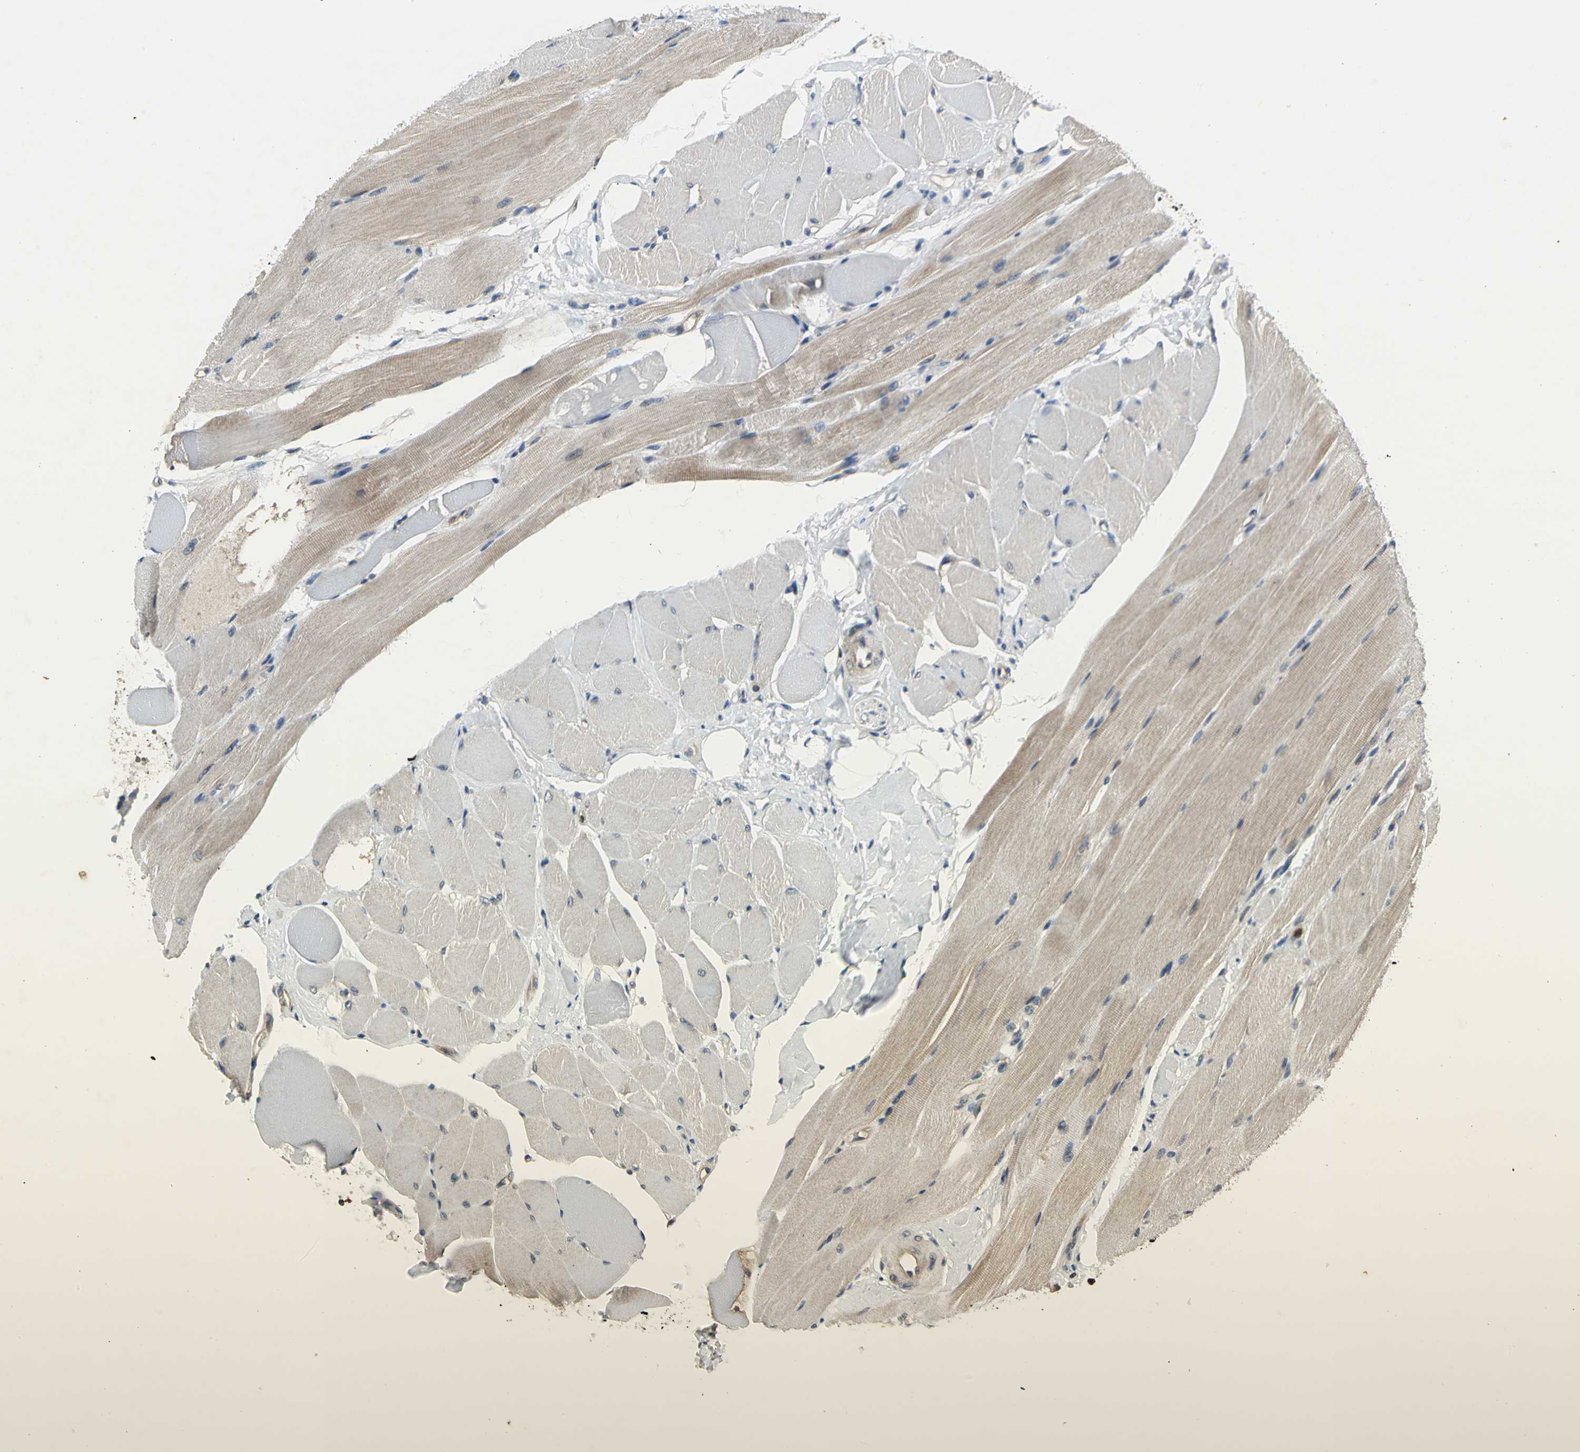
{"staining": {"intensity": "weak", "quantity": "25%-75%", "location": "cytoplasmic/membranous"}, "tissue": "skeletal muscle", "cell_type": "Myocytes", "image_type": "normal", "snomed": [{"axis": "morphology", "description": "Normal tissue, NOS"}, {"axis": "topography", "description": "Skeletal muscle"}, {"axis": "topography", "description": "Peripheral nerve tissue"}], "caption": "Protein staining of unremarkable skeletal muscle displays weak cytoplasmic/membranous positivity in approximately 25%-75% of myocytes. Using DAB (3,3'-diaminobenzidine) (brown) and hematoxylin (blue) stains, captured at high magnification using brightfield microscopy.", "gene": "AHR", "patient": {"sex": "female", "age": 84}}